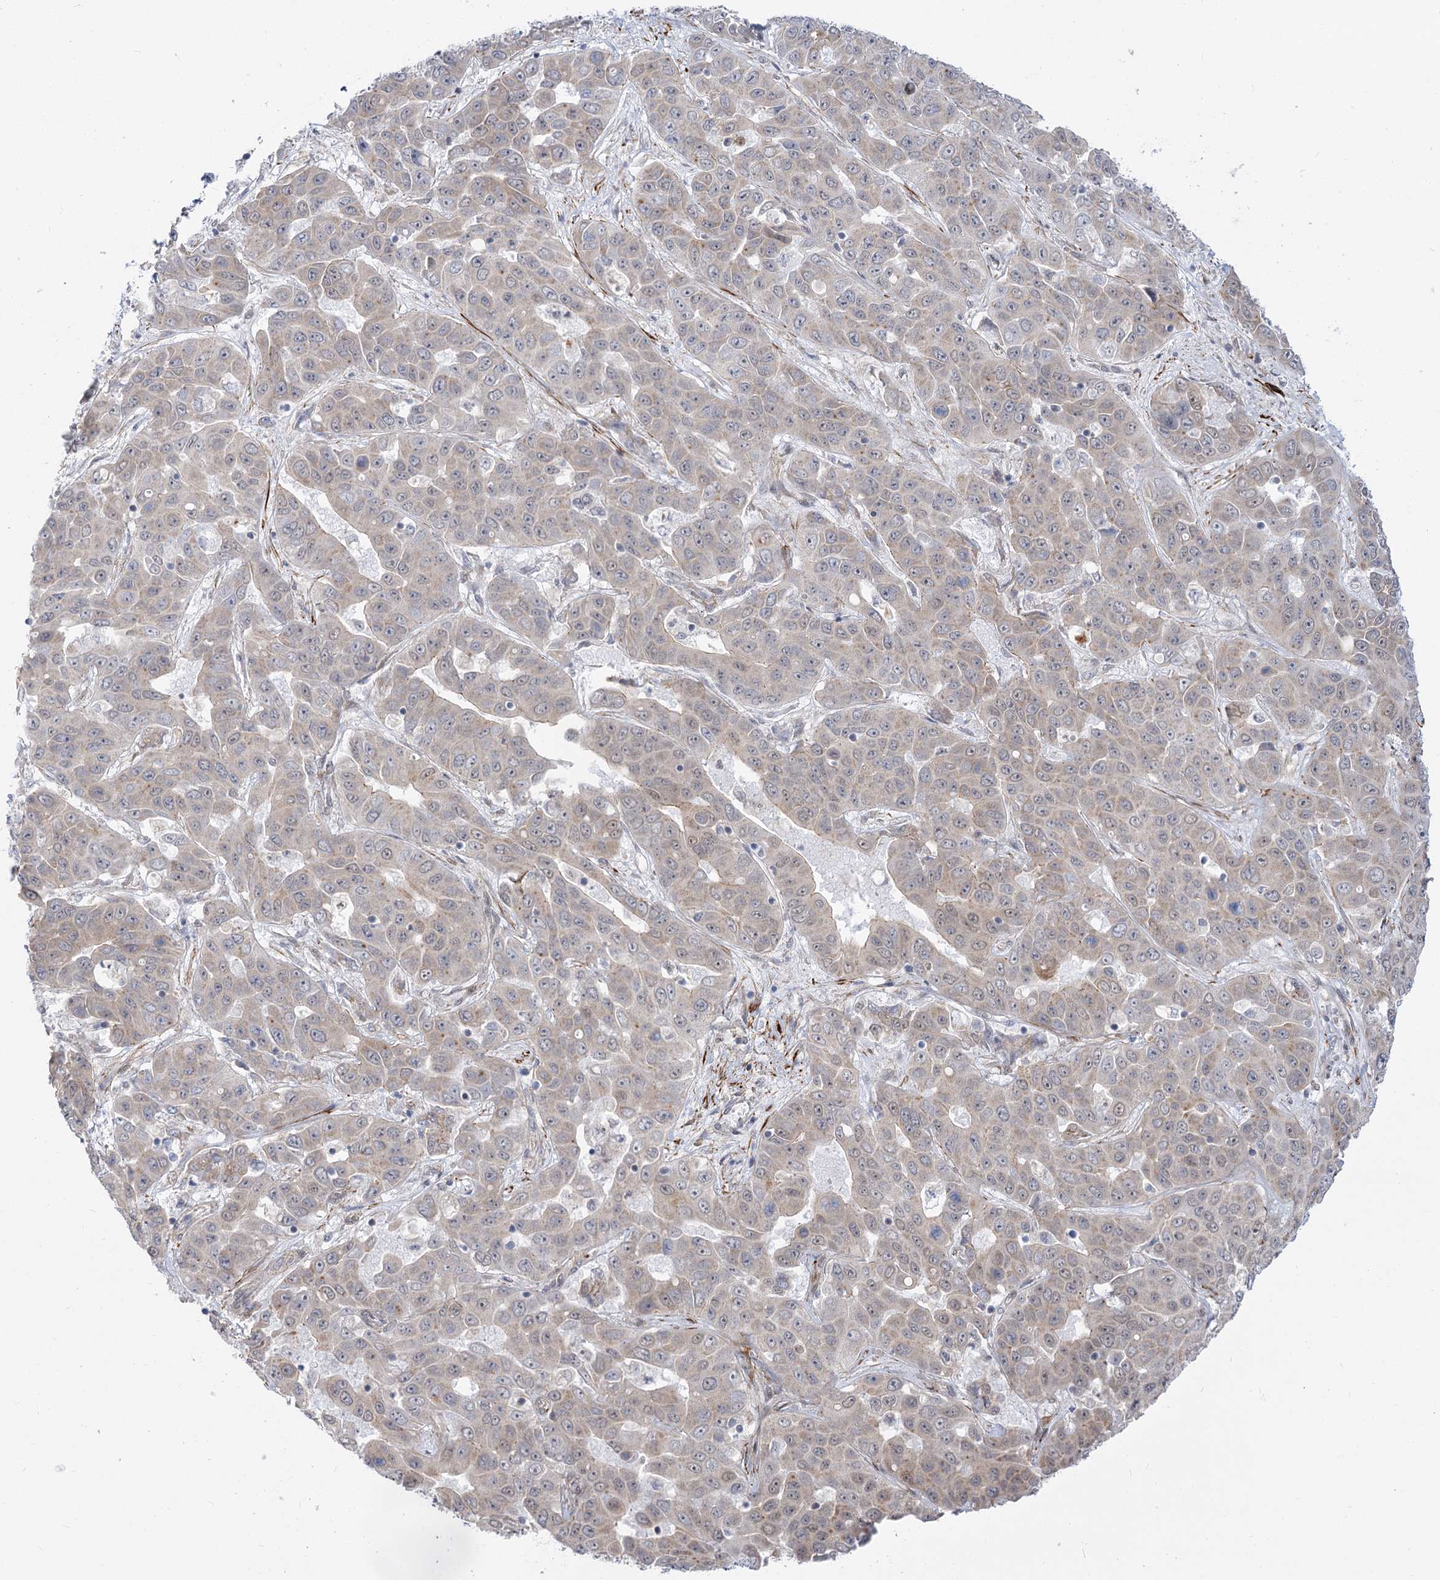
{"staining": {"intensity": "weak", "quantity": "<25%", "location": "nuclear"}, "tissue": "liver cancer", "cell_type": "Tumor cells", "image_type": "cancer", "snomed": [{"axis": "morphology", "description": "Cholangiocarcinoma"}, {"axis": "topography", "description": "Liver"}], "caption": "Liver cancer (cholangiocarcinoma) stained for a protein using immunohistochemistry (IHC) demonstrates no staining tumor cells.", "gene": "ARSI", "patient": {"sex": "female", "age": 52}}